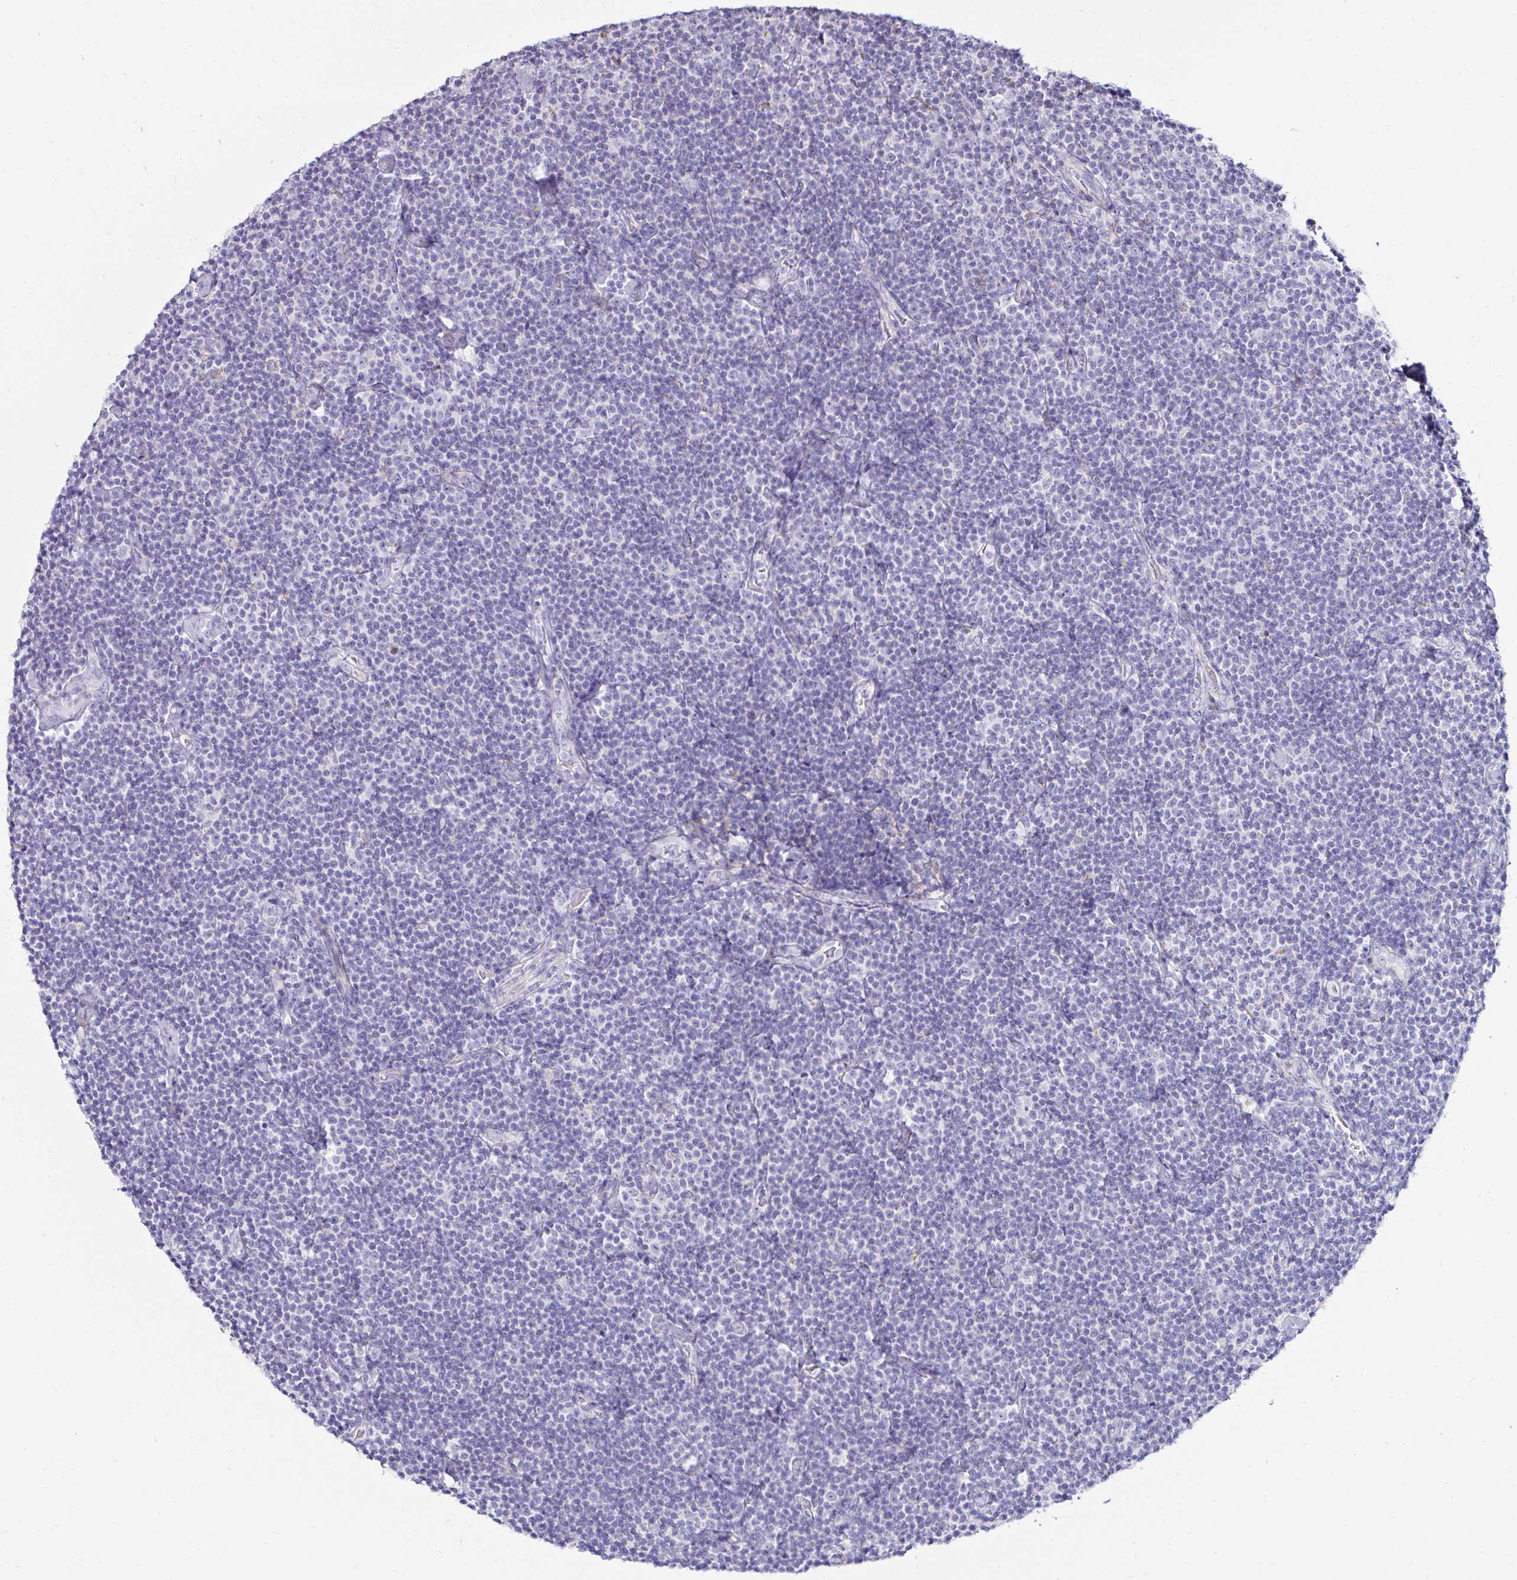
{"staining": {"intensity": "negative", "quantity": "none", "location": "none"}, "tissue": "lymphoma", "cell_type": "Tumor cells", "image_type": "cancer", "snomed": [{"axis": "morphology", "description": "Malignant lymphoma, non-Hodgkin's type, Low grade"}, {"axis": "topography", "description": "Lymph node"}], "caption": "Lymphoma was stained to show a protein in brown. There is no significant expression in tumor cells.", "gene": "GALNS", "patient": {"sex": "male", "age": 81}}